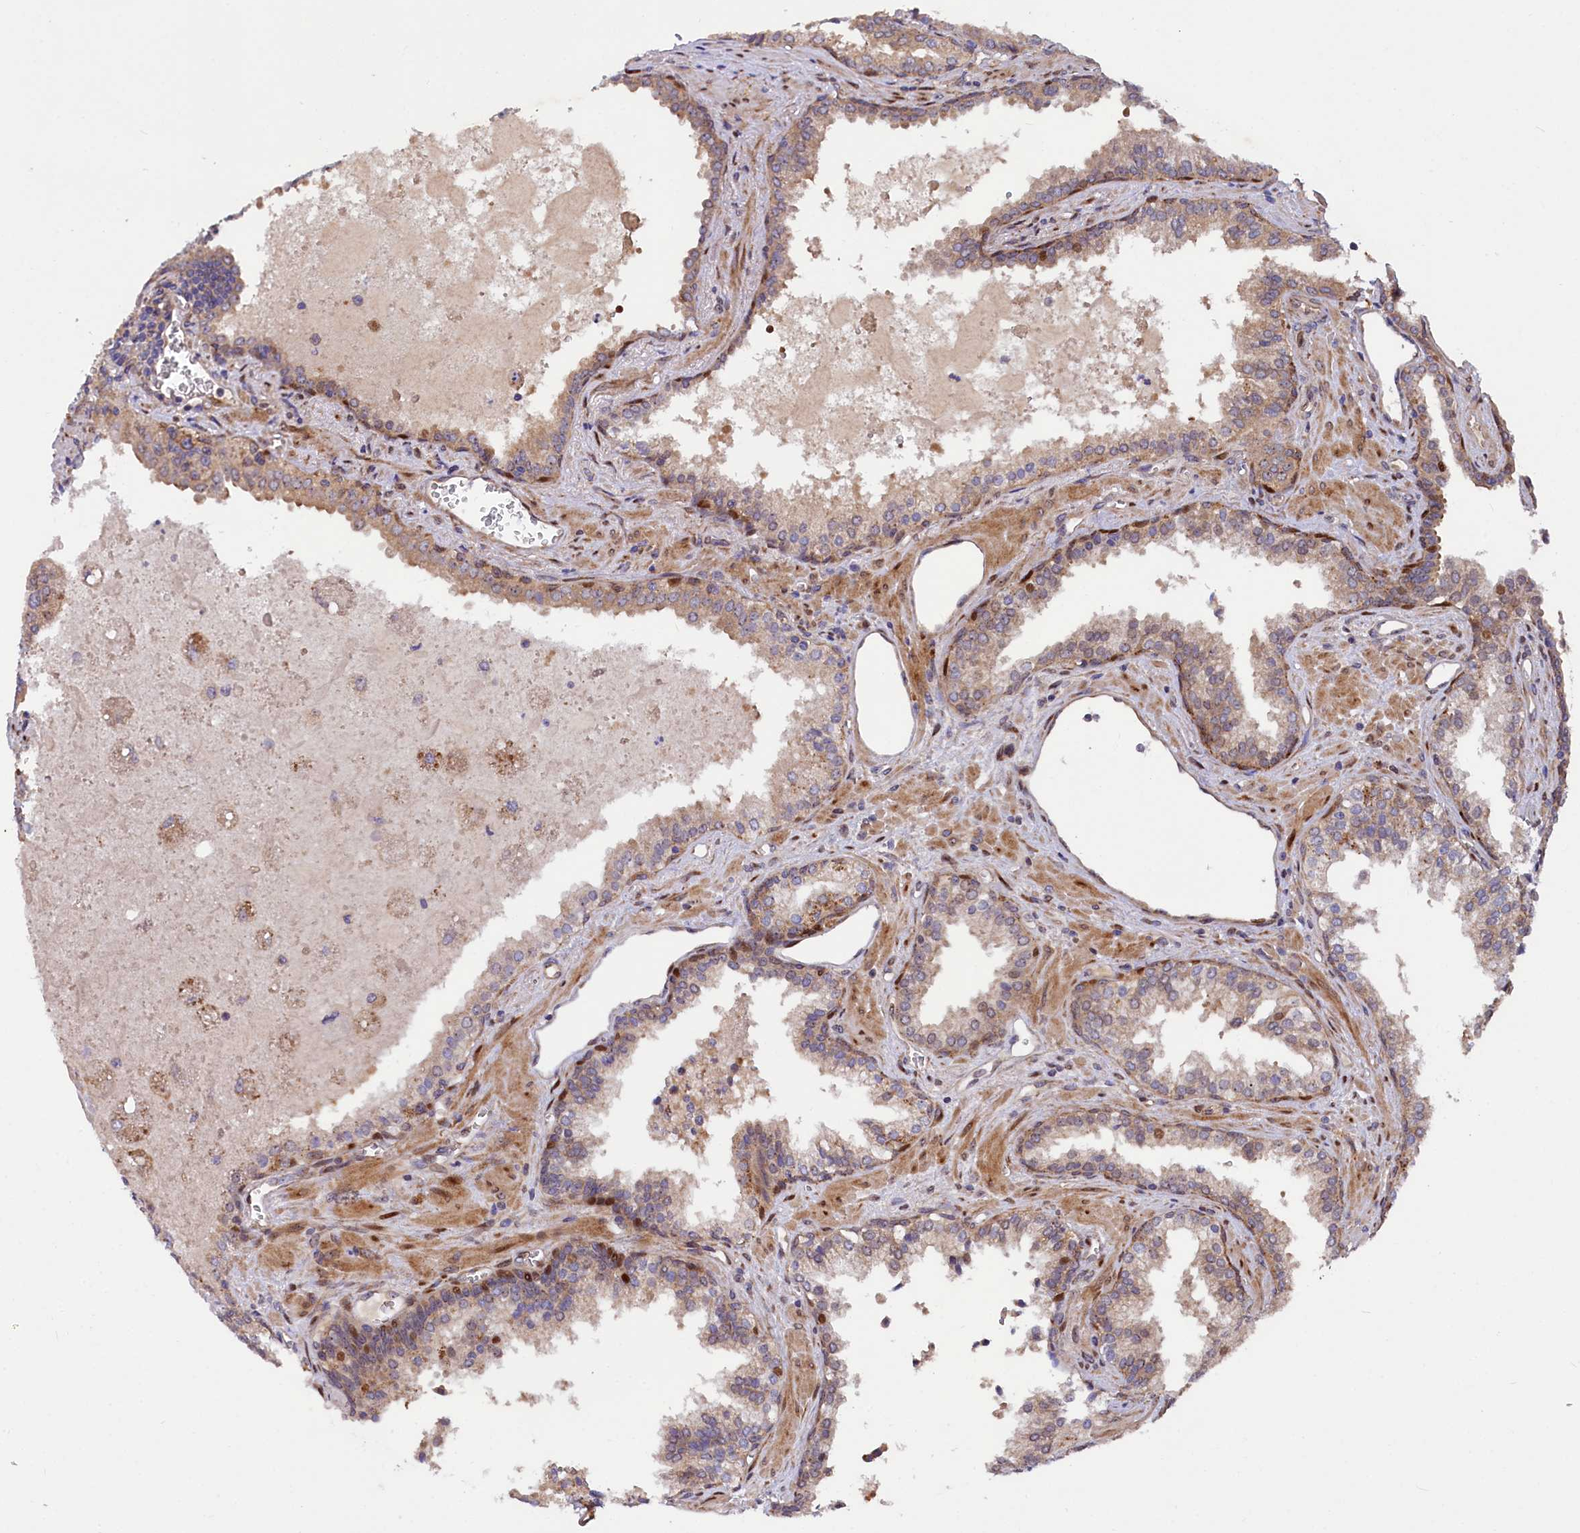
{"staining": {"intensity": "moderate", "quantity": "<25%", "location": "cytoplasmic/membranous,nuclear"}, "tissue": "prostate cancer", "cell_type": "Tumor cells", "image_type": "cancer", "snomed": [{"axis": "morphology", "description": "Adenocarcinoma, High grade"}, {"axis": "topography", "description": "Prostate"}], "caption": "Moderate cytoplasmic/membranous and nuclear protein staining is identified in approximately <25% of tumor cells in high-grade adenocarcinoma (prostate).", "gene": "PDZRN3", "patient": {"sex": "male", "age": 68}}